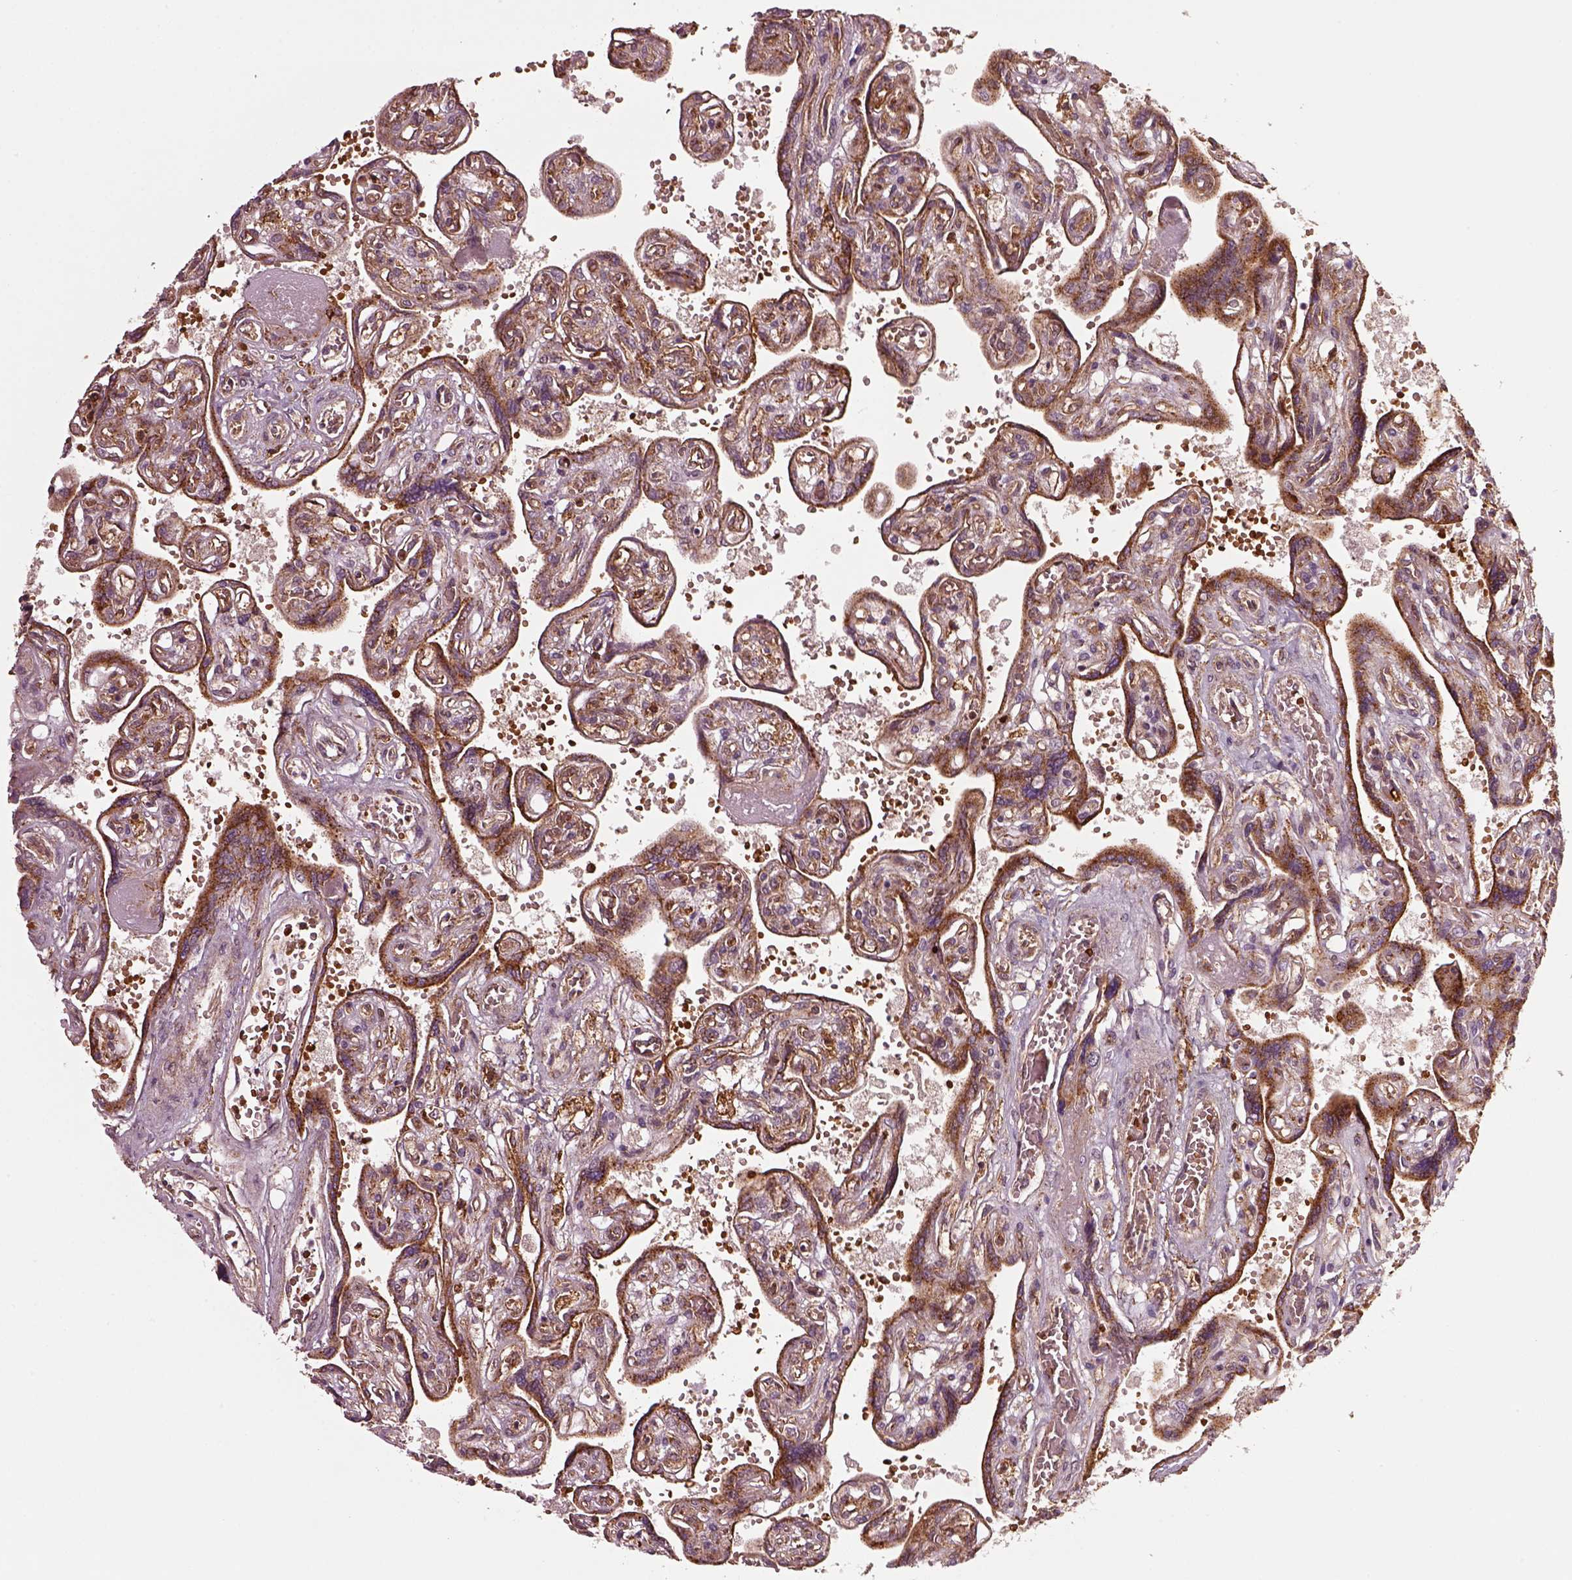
{"staining": {"intensity": "strong", "quantity": ">75%", "location": "cytoplasmic/membranous"}, "tissue": "placenta", "cell_type": "Decidual cells", "image_type": "normal", "snomed": [{"axis": "morphology", "description": "Normal tissue, NOS"}, {"axis": "topography", "description": "Placenta"}], "caption": "Placenta was stained to show a protein in brown. There is high levels of strong cytoplasmic/membranous staining in approximately >75% of decidual cells. (brown staining indicates protein expression, while blue staining denotes nuclei).", "gene": "WASHC2A", "patient": {"sex": "female", "age": 32}}